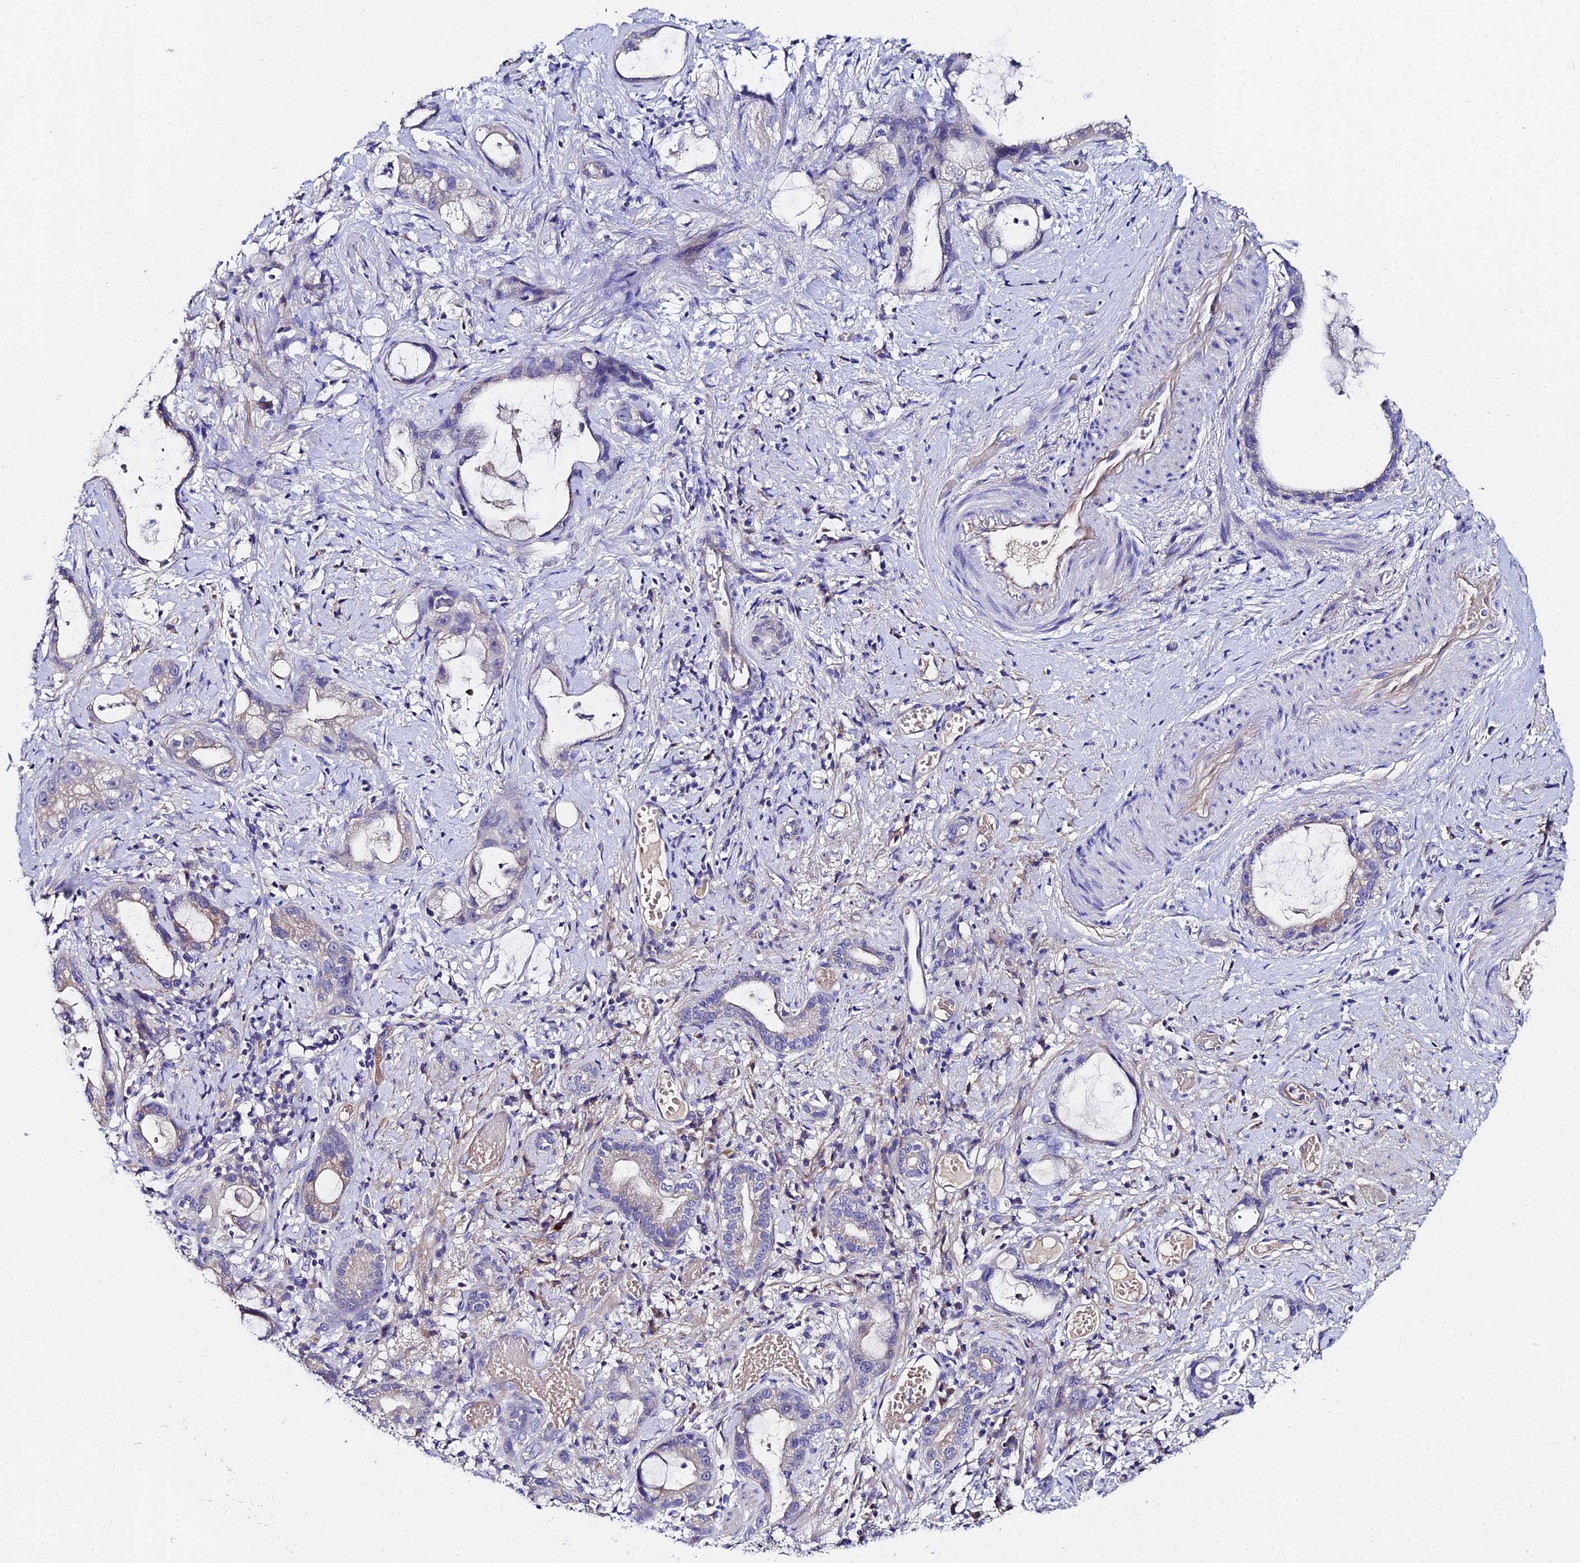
{"staining": {"intensity": "weak", "quantity": "25%-75%", "location": "cytoplasmic/membranous"}, "tissue": "stomach cancer", "cell_type": "Tumor cells", "image_type": "cancer", "snomed": [{"axis": "morphology", "description": "Adenocarcinoma, NOS"}, {"axis": "topography", "description": "Stomach"}], "caption": "Tumor cells exhibit low levels of weak cytoplasmic/membranous expression in about 25%-75% of cells in stomach cancer. (brown staining indicates protein expression, while blue staining denotes nuclei).", "gene": "UBE2L3", "patient": {"sex": "male", "age": 55}}